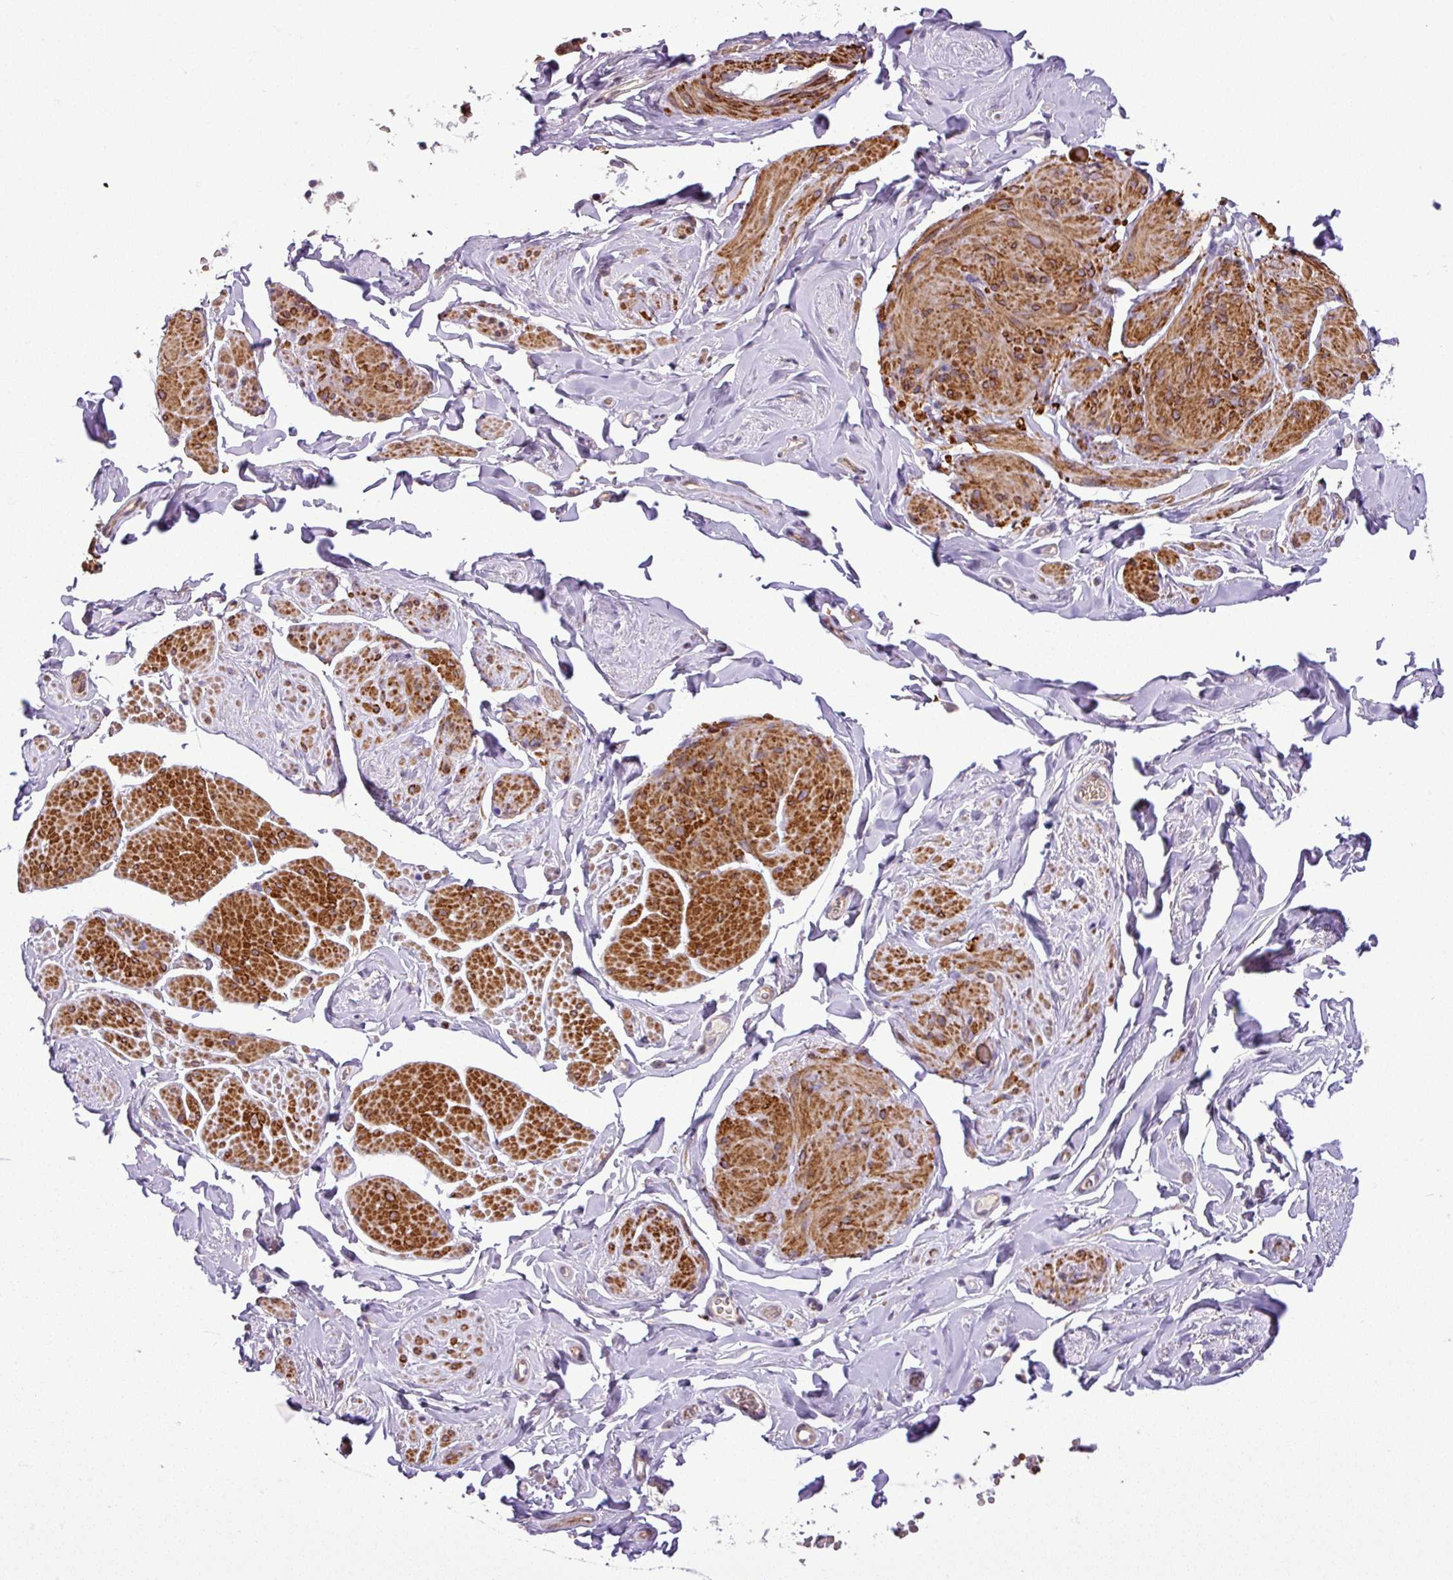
{"staining": {"intensity": "strong", "quantity": "25%-75%", "location": "cytoplasmic/membranous"}, "tissue": "smooth muscle", "cell_type": "Smooth muscle cells", "image_type": "normal", "snomed": [{"axis": "morphology", "description": "Normal tissue, NOS"}, {"axis": "topography", "description": "Smooth muscle"}, {"axis": "topography", "description": "Peripheral nerve tissue"}], "caption": "Protein analysis of benign smooth muscle displays strong cytoplasmic/membranous staining in about 25%-75% of smooth muscle cells. Using DAB (3,3'-diaminobenzidine) (brown) and hematoxylin (blue) stains, captured at high magnification using brightfield microscopy.", "gene": "NBEAL2", "patient": {"sex": "male", "age": 69}}